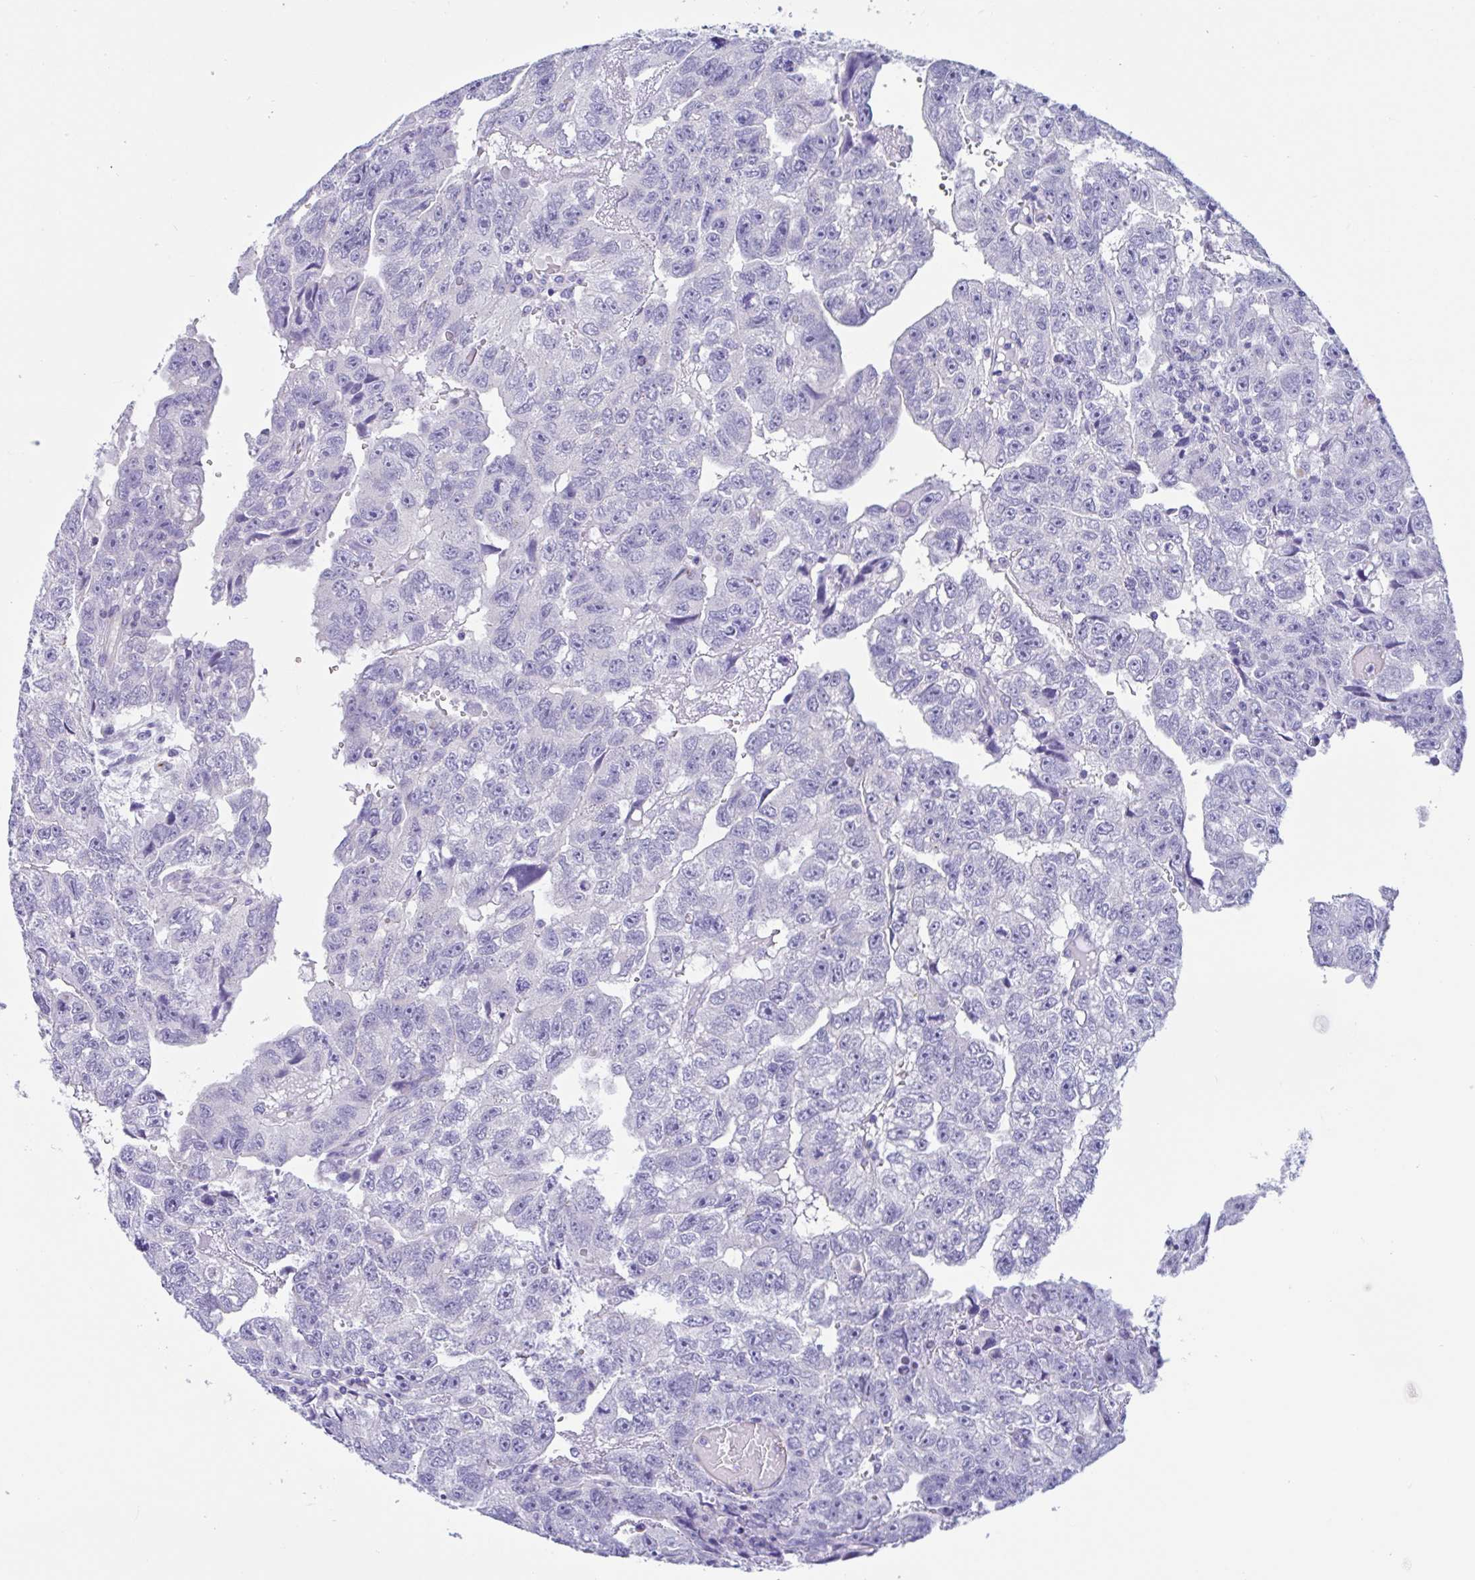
{"staining": {"intensity": "negative", "quantity": "none", "location": "none"}, "tissue": "testis cancer", "cell_type": "Tumor cells", "image_type": "cancer", "snomed": [{"axis": "morphology", "description": "Carcinoma, Embryonal, NOS"}, {"axis": "topography", "description": "Testis"}], "caption": "This is an immunohistochemistry image of human embryonal carcinoma (testis). There is no expression in tumor cells.", "gene": "OR6N2", "patient": {"sex": "male", "age": 20}}